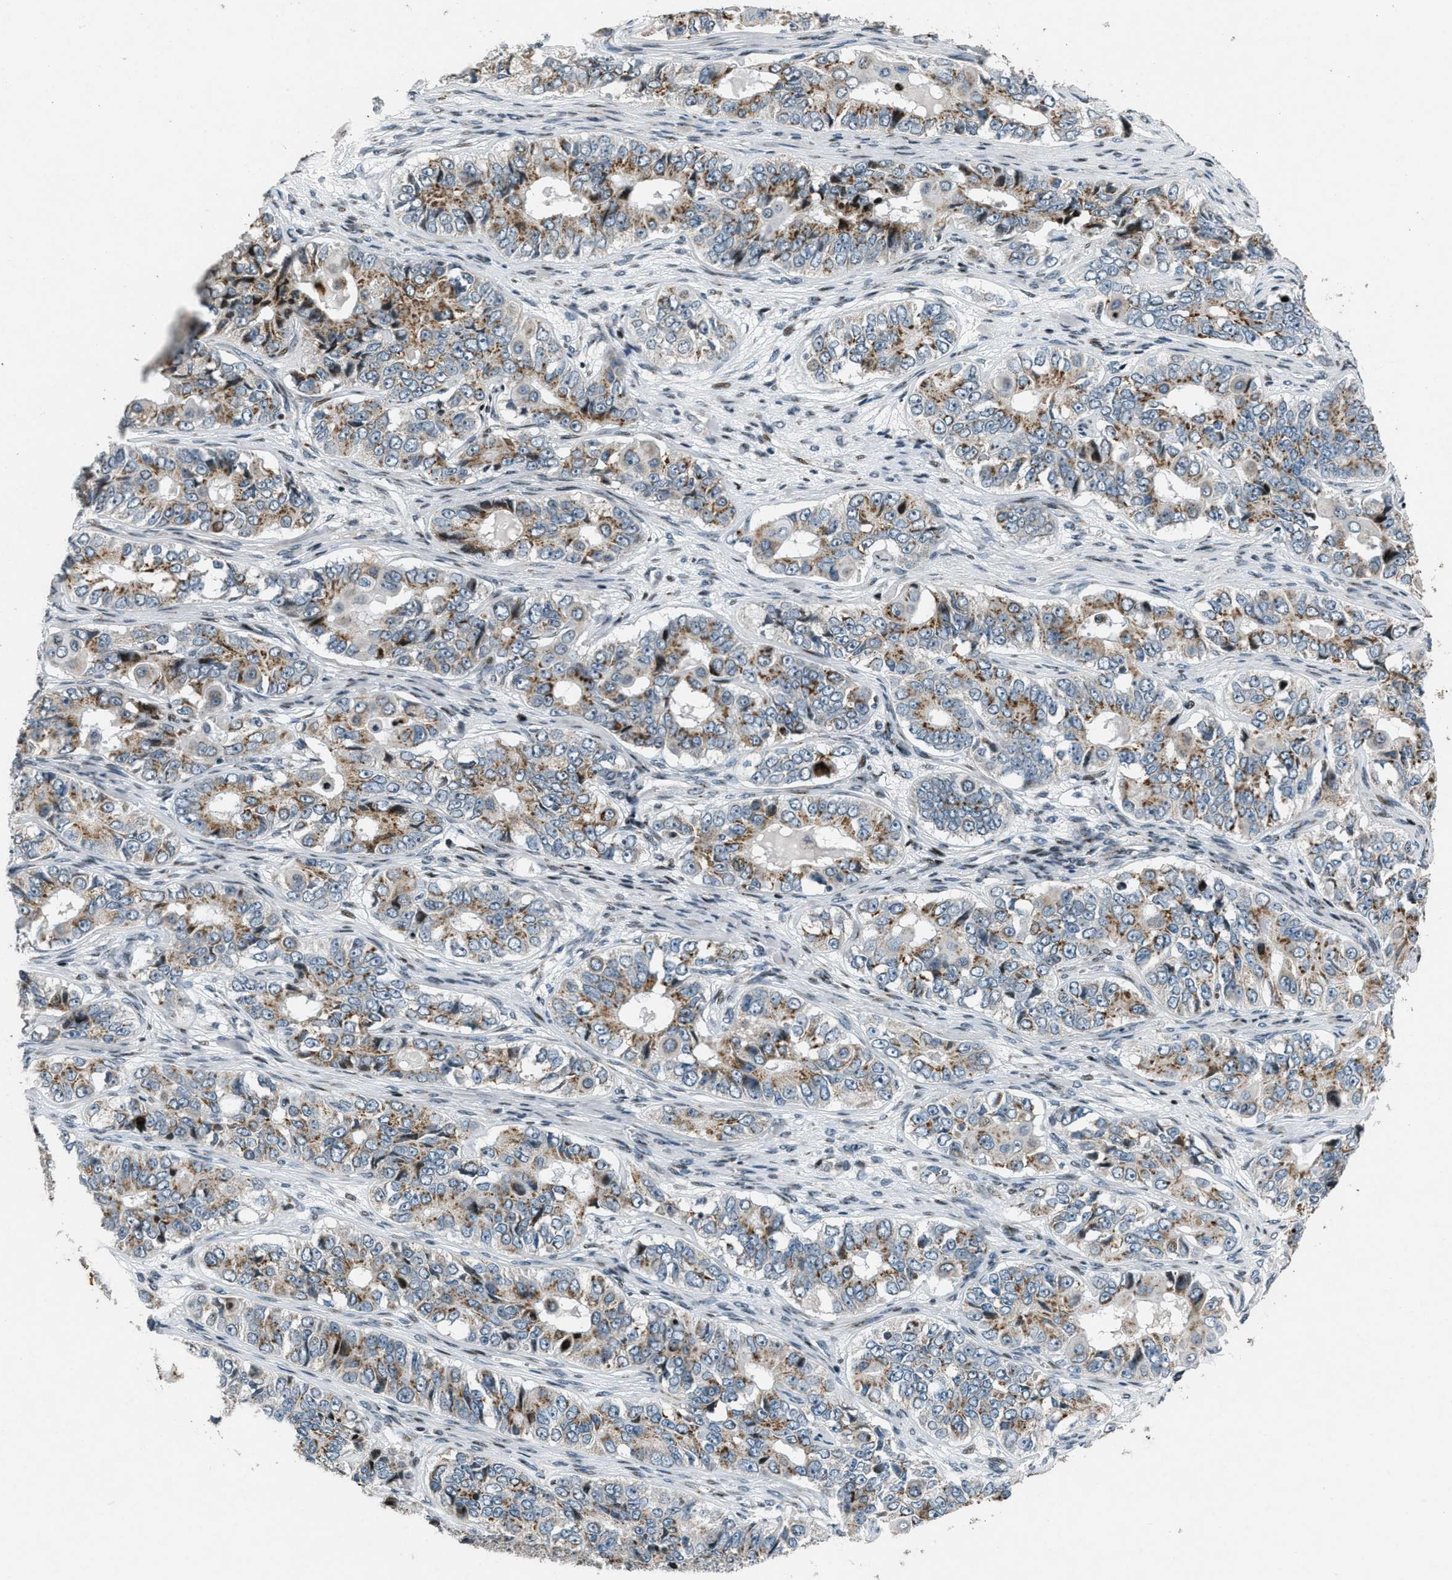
{"staining": {"intensity": "moderate", "quantity": "25%-75%", "location": "cytoplasmic/membranous"}, "tissue": "ovarian cancer", "cell_type": "Tumor cells", "image_type": "cancer", "snomed": [{"axis": "morphology", "description": "Carcinoma, endometroid"}, {"axis": "topography", "description": "Ovary"}], "caption": "Approximately 25%-75% of tumor cells in ovarian cancer display moderate cytoplasmic/membranous protein expression as visualized by brown immunohistochemical staining.", "gene": "GPC6", "patient": {"sex": "female", "age": 51}}